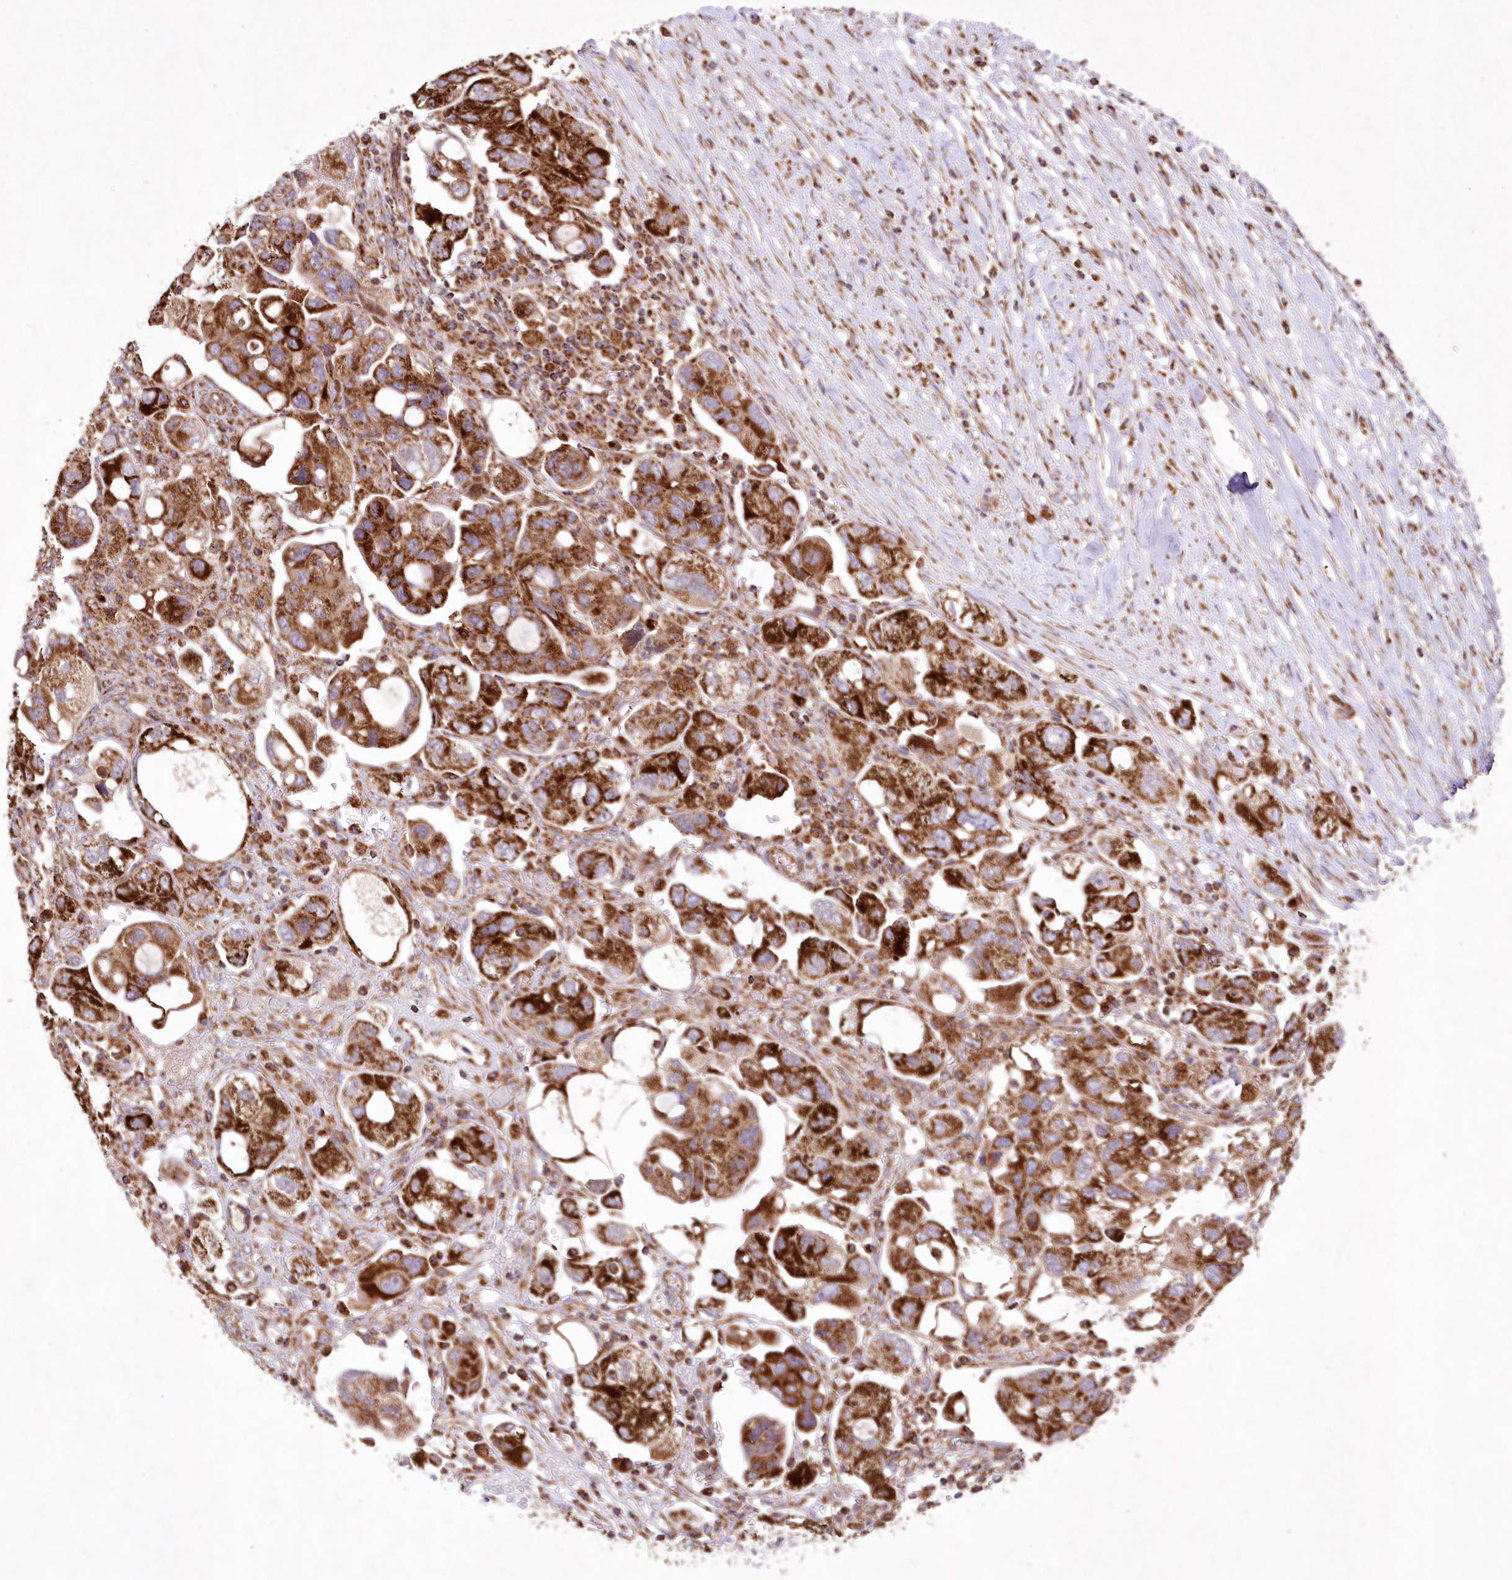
{"staining": {"intensity": "strong", "quantity": ">75%", "location": "cytoplasmic/membranous"}, "tissue": "ovarian cancer", "cell_type": "Tumor cells", "image_type": "cancer", "snomed": [{"axis": "morphology", "description": "Carcinoma, NOS"}, {"axis": "morphology", "description": "Cystadenocarcinoma, serous, NOS"}, {"axis": "topography", "description": "Ovary"}], "caption": "Brown immunohistochemical staining in ovarian serous cystadenocarcinoma displays strong cytoplasmic/membranous positivity in about >75% of tumor cells.", "gene": "ASNSD1", "patient": {"sex": "female", "age": 69}}